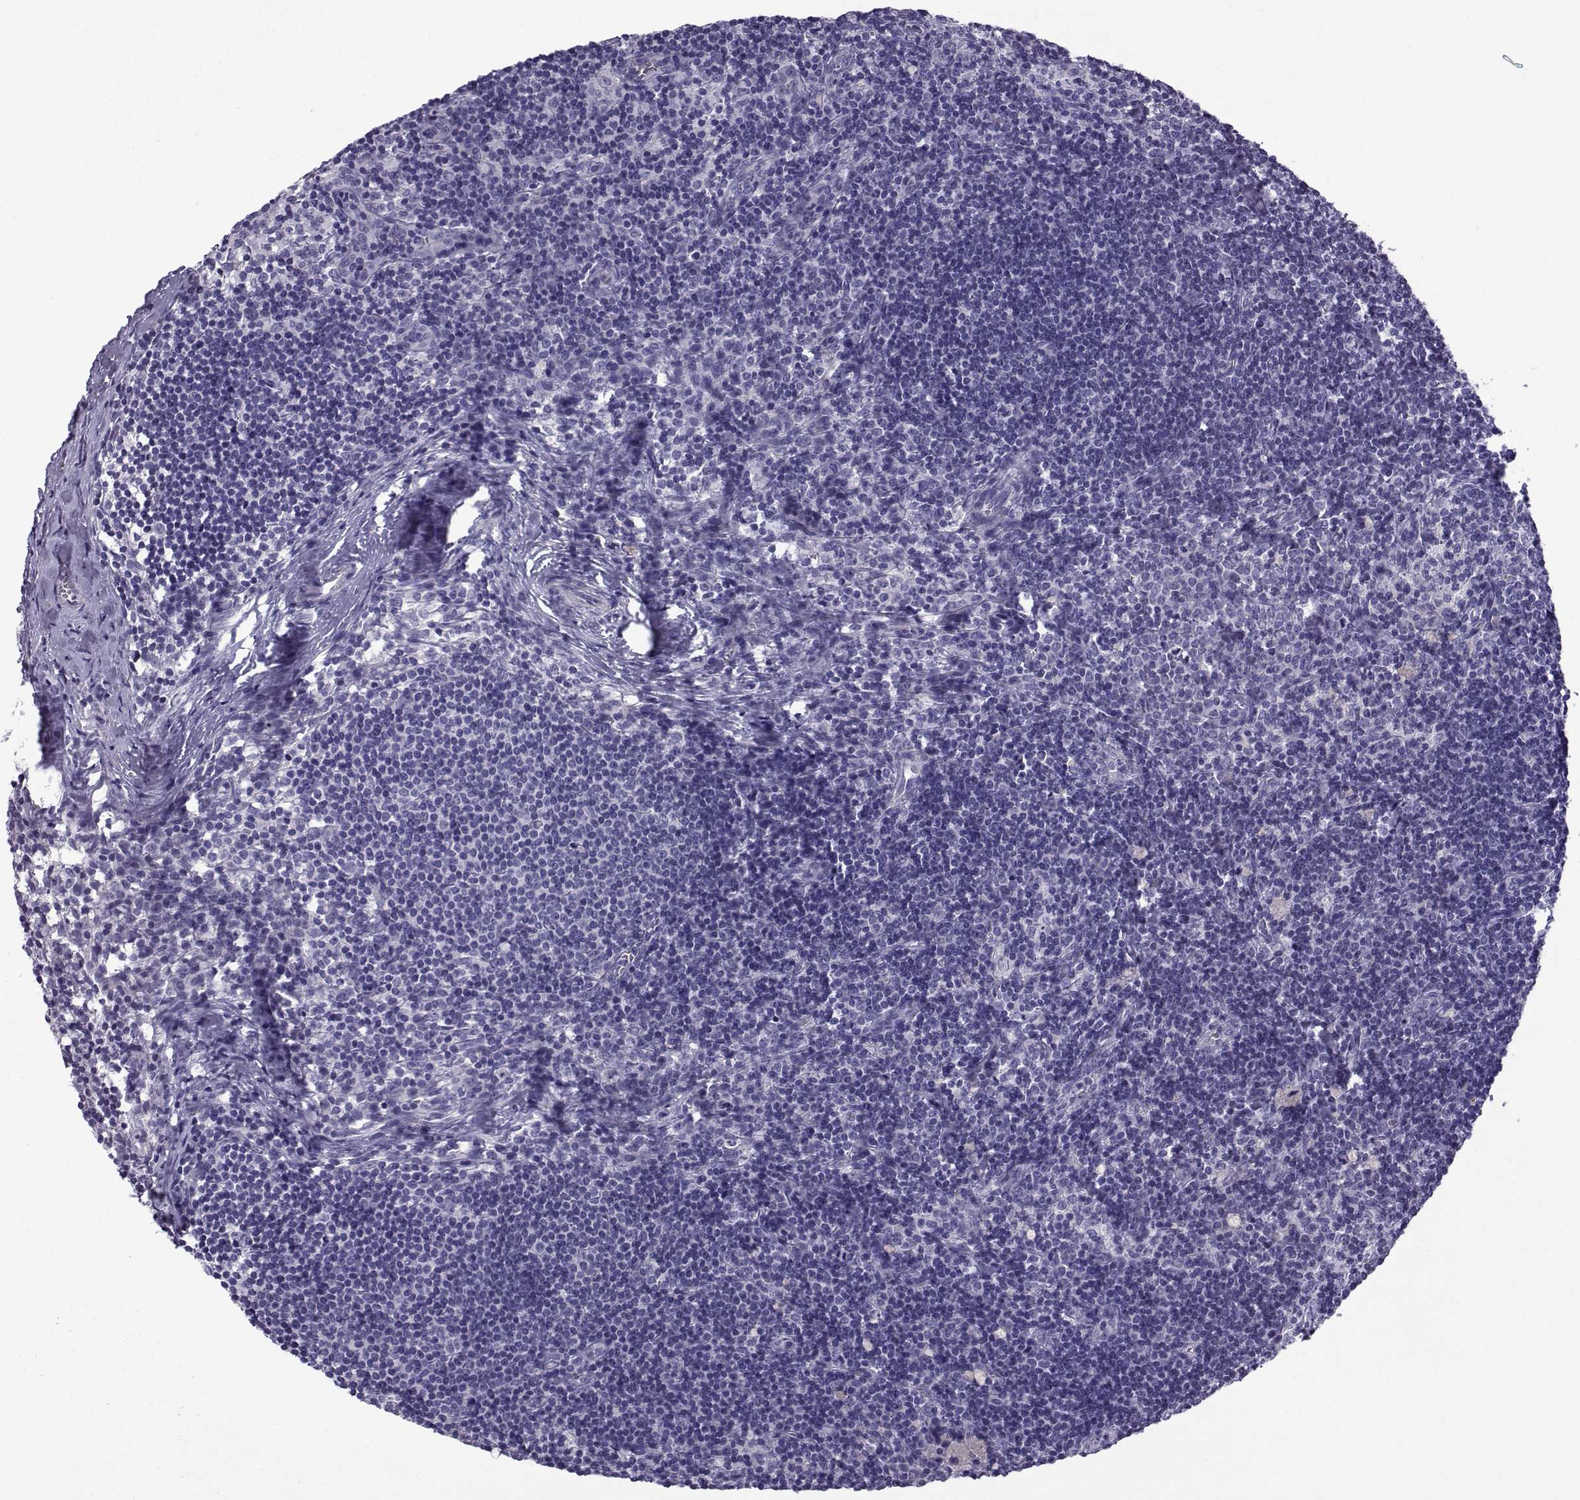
{"staining": {"intensity": "negative", "quantity": "none", "location": "none"}, "tissue": "lymph node", "cell_type": "Germinal center cells", "image_type": "normal", "snomed": [{"axis": "morphology", "description": "Normal tissue, NOS"}, {"axis": "topography", "description": "Lymph node"}], "caption": "IHC of normal lymph node displays no positivity in germinal center cells. (Immunohistochemistry (ihc), brightfield microscopy, high magnification).", "gene": "SPACA7", "patient": {"sex": "female", "age": 52}}